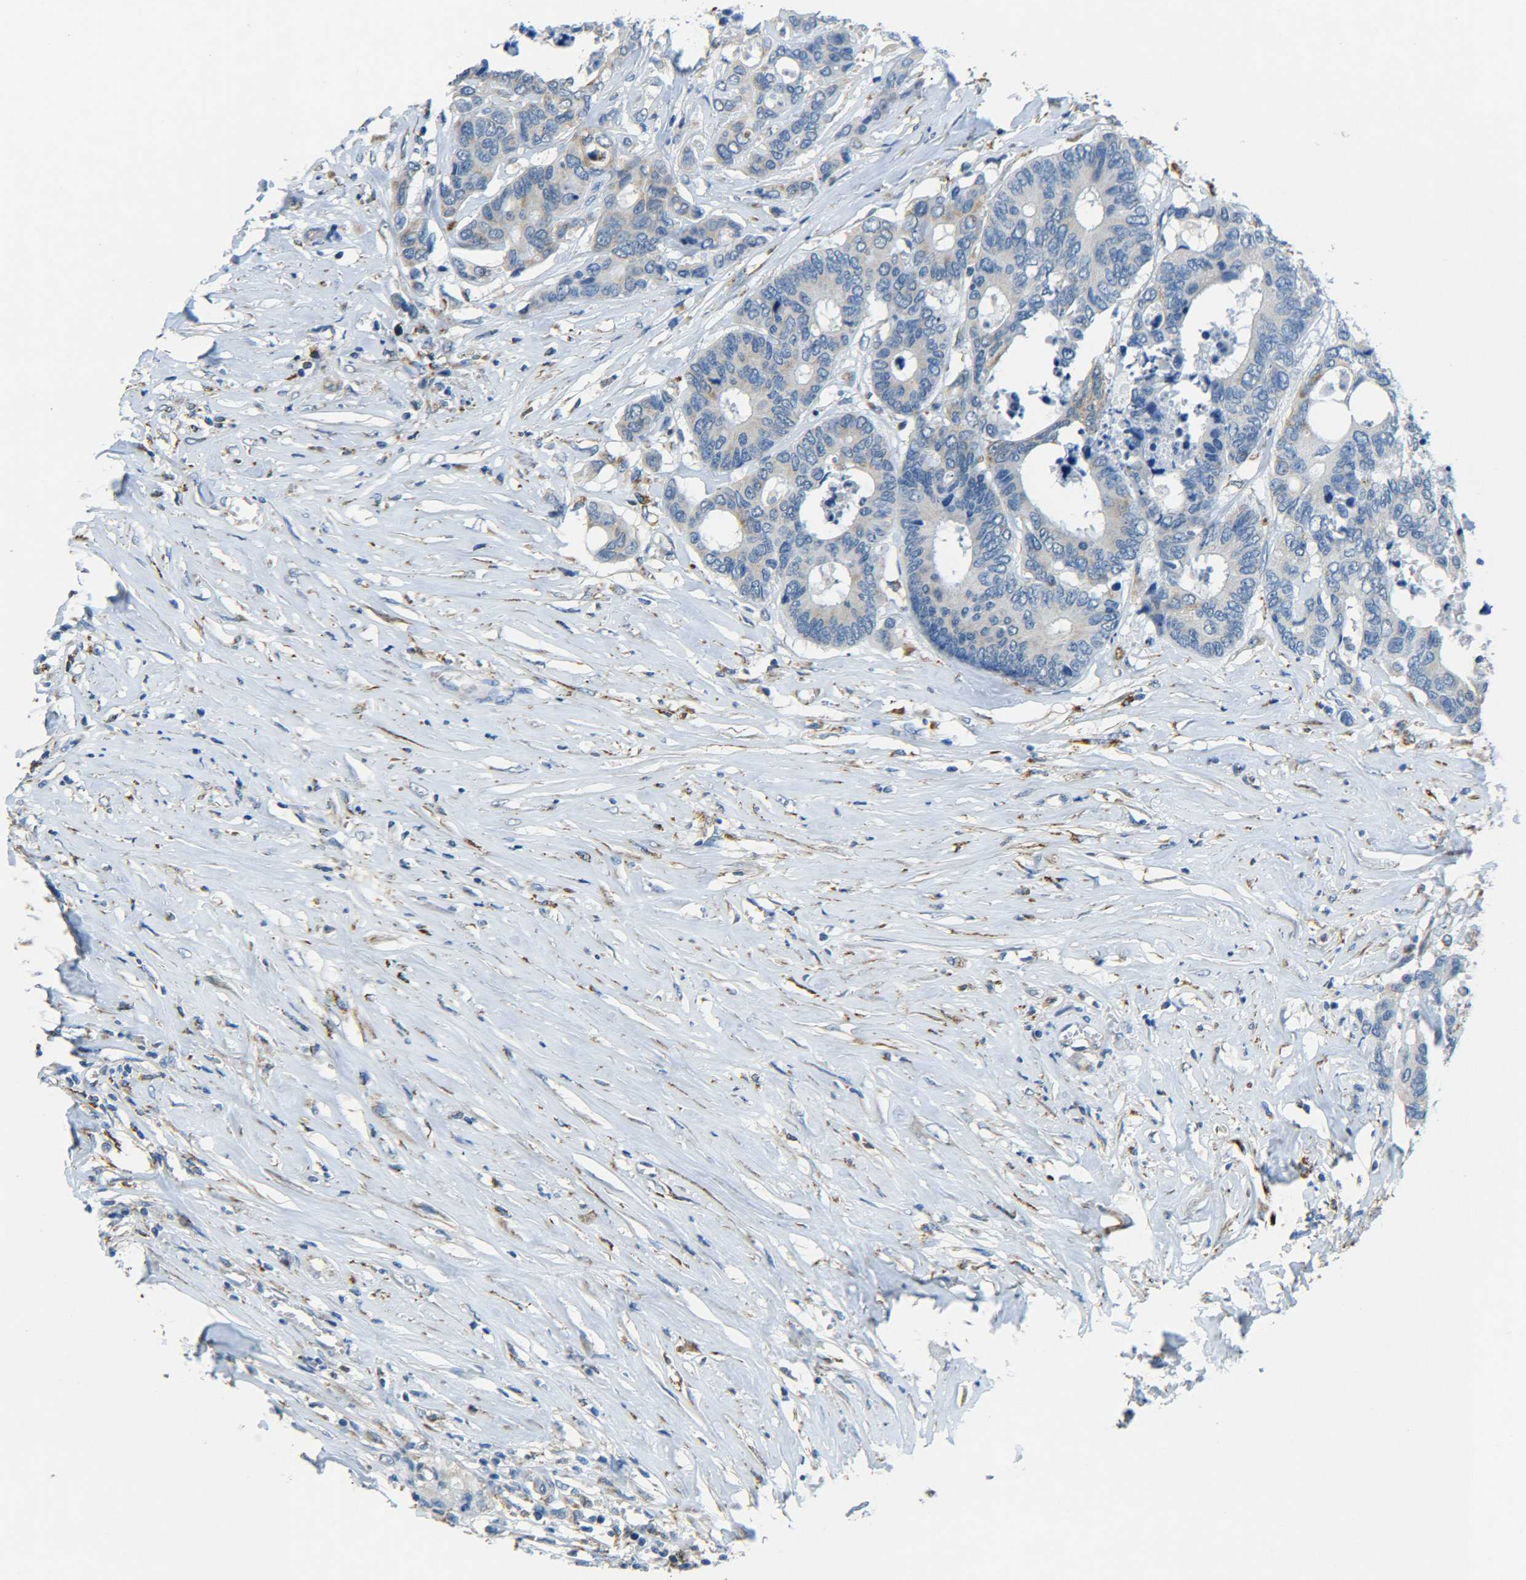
{"staining": {"intensity": "weak", "quantity": "<25%", "location": "cytoplasmic/membranous"}, "tissue": "colorectal cancer", "cell_type": "Tumor cells", "image_type": "cancer", "snomed": [{"axis": "morphology", "description": "Adenocarcinoma, NOS"}, {"axis": "topography", "description": "Rectum"}], "caption": "This is a micrograph of IHC staining of adenocarcinoma (colorectal), which shows no staining in tumor cells.", "gene": "CYB5R1", "patient": {"sex": "male", "age": 55}}